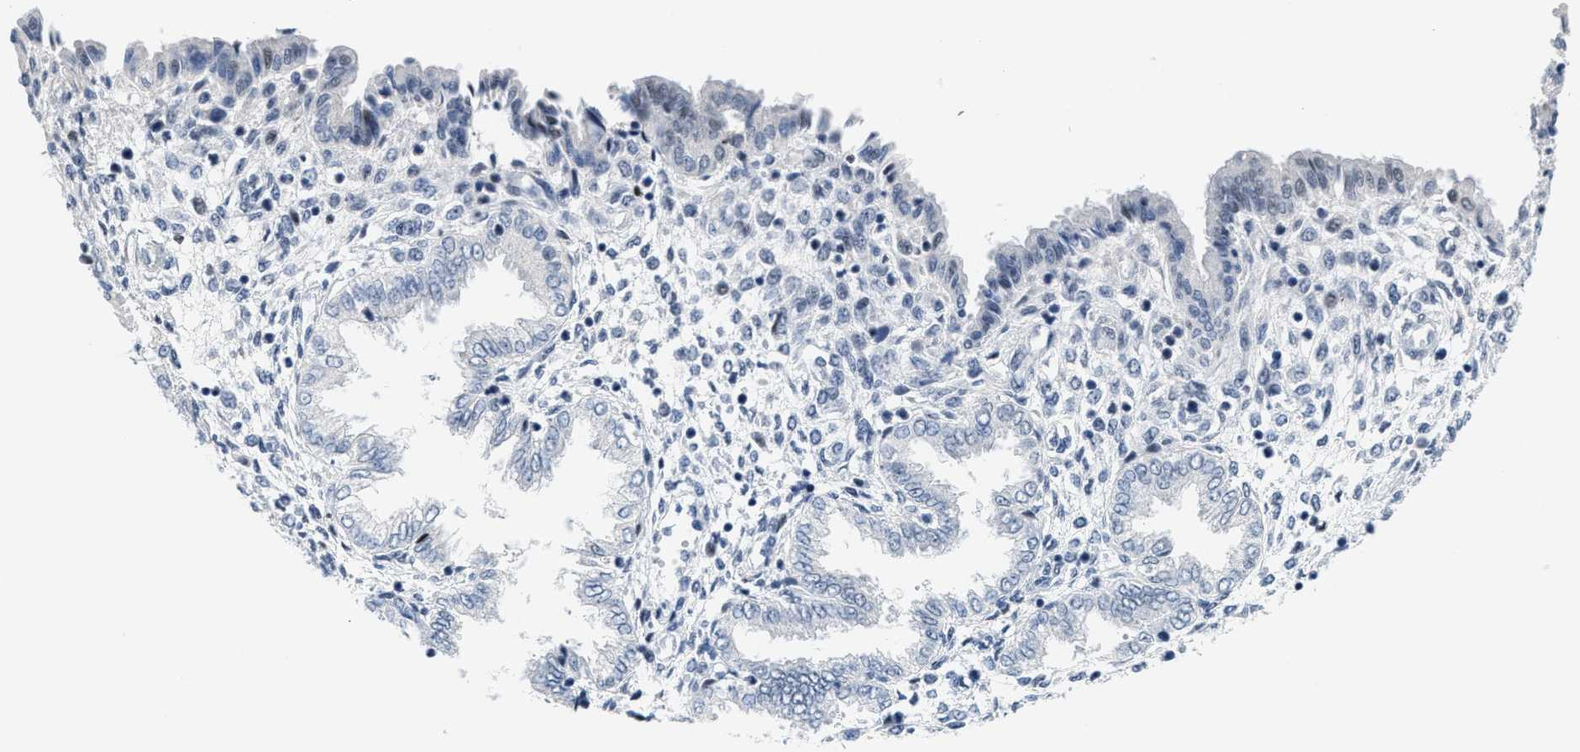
{"staining": {"intensity": "negative", "quantity": "none", "location": "none"}, "tissue": "endometrium", "cell_type": "Cells in endometrial stroma", "image_type": "normal", "snomed": [{"axis": "morphology", "description": "Normal tissue, NOS"}, {"axis": "topography", "description": "Endometrium"}], "caption": "High power microscopy photomicrograph of an immunohistochemistry (IHC) image of benign endometrium, revealing no significant staining in cells in endometrial stroma.", "gene": "SETD1B", "patient": {"sex": "female", "age": 33}}